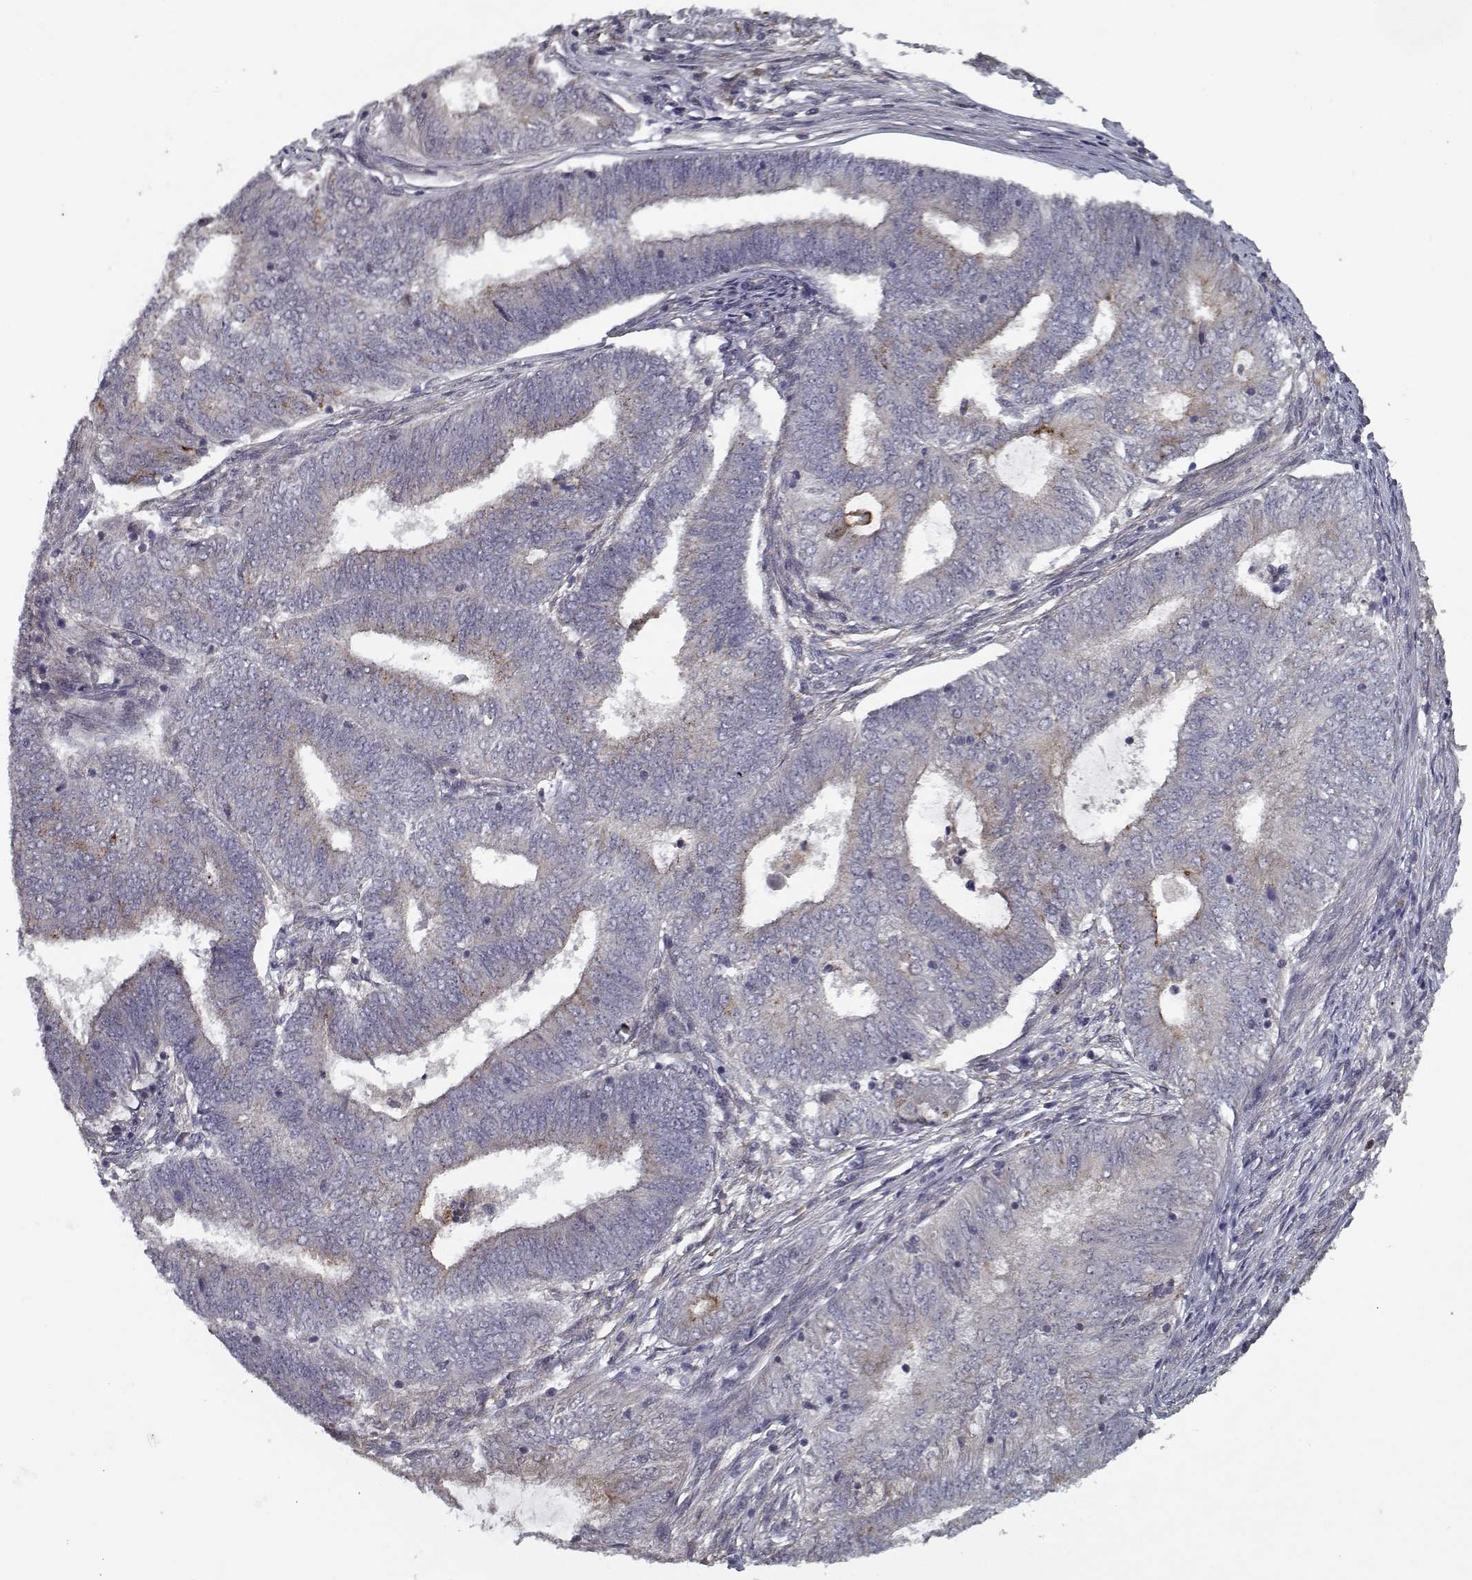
{"staining": {"intensity": "negative", "quantity": "none", "location": "none"}, "tissue": "endometrial cancer", "cell_type": "Tumor cells", "image_type": "cancer", "snomed": [{"axis": "morphology", "description": "Adenocarcinoma, NOS"}, {"axis": "topography", "description": "Endometrium"}], "caption": "The histopathology image exhibits no significant staining in tumor cells of endometrial adenocarcinoma. Nuclei are stained in blue.", "gene": "NLK", "patient": {"sex": "female", "age": 62}}